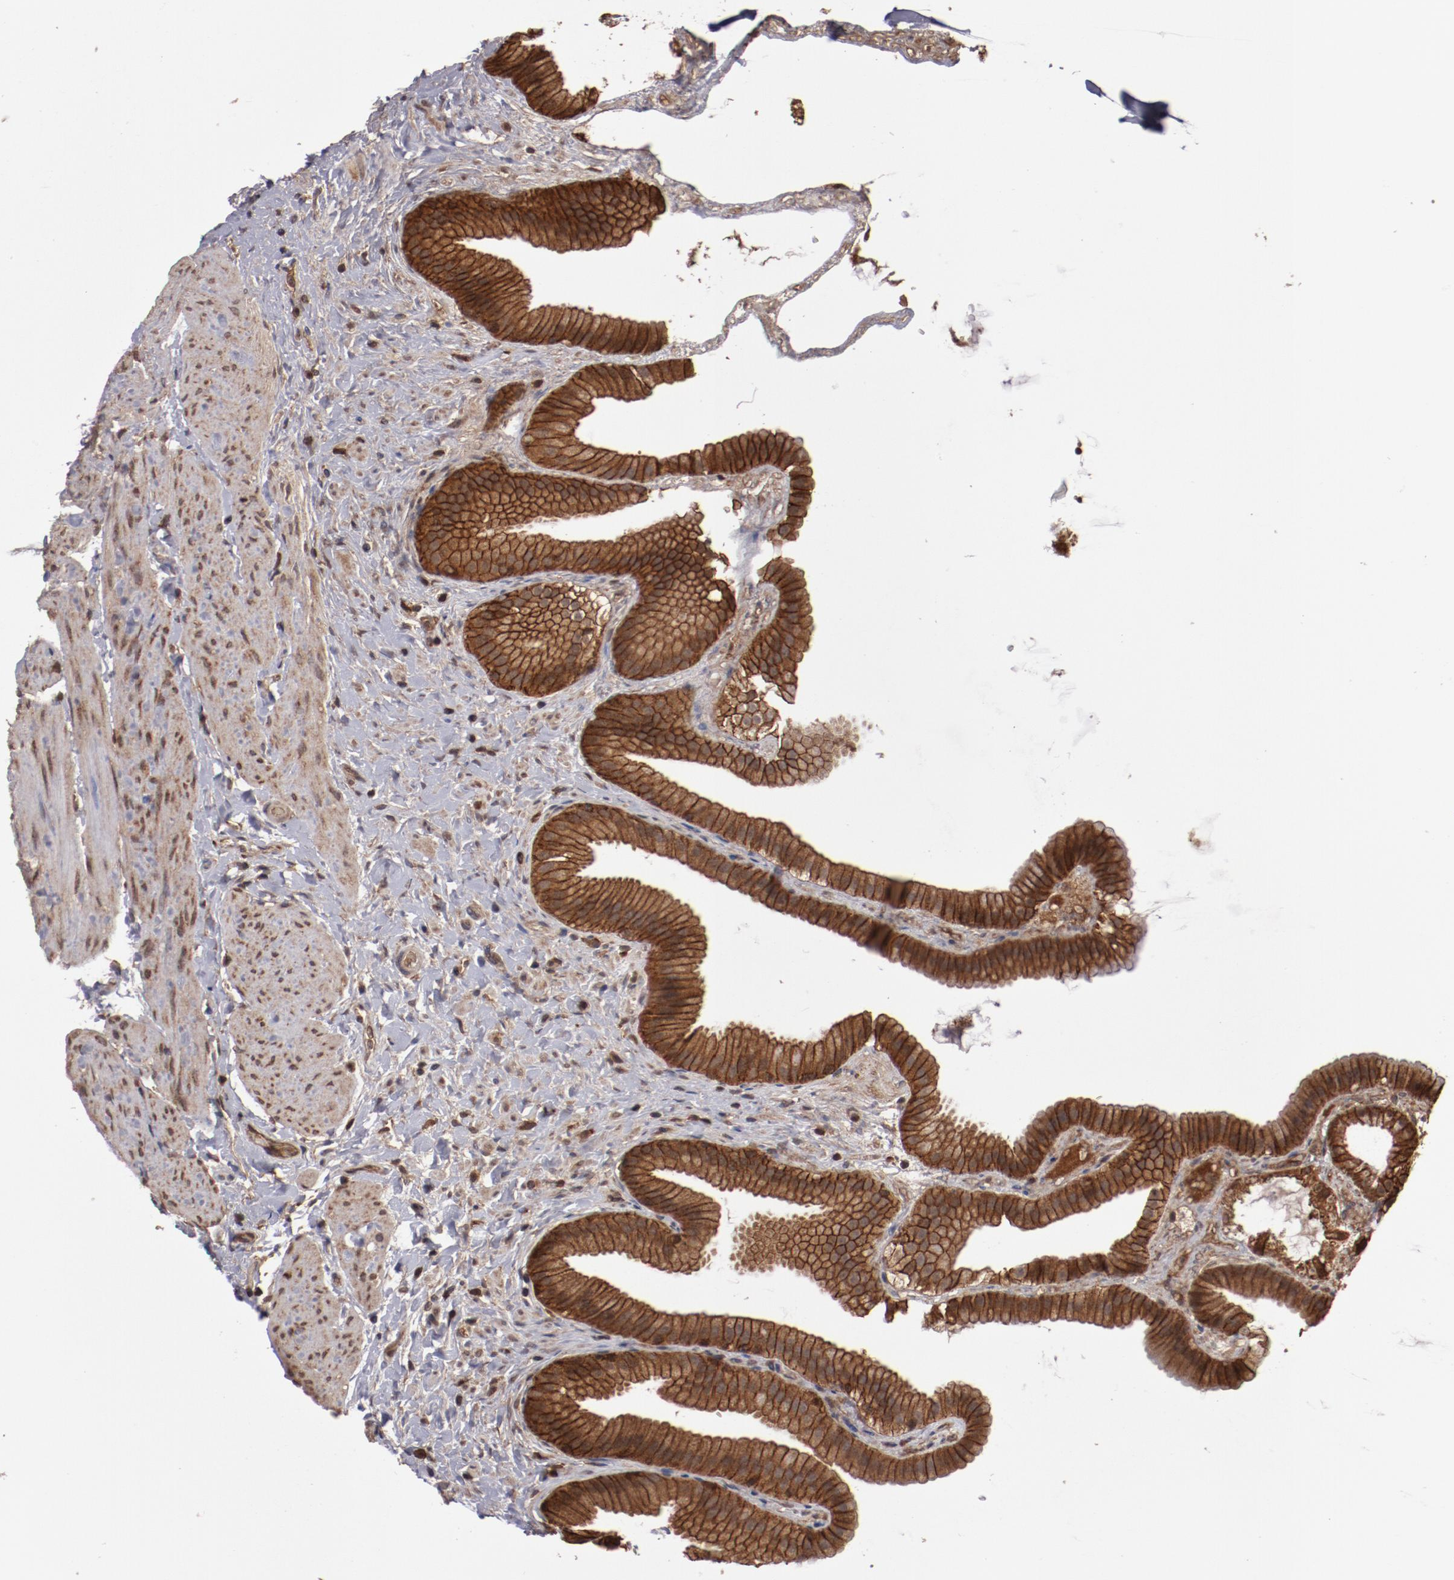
{"staining": {"intensity": "moderate", "quantity": ">75%", "location": "cytoplasmic/membranous"}, "tissue": "gallbladder", "cell_type": "Glandular cells", "image_type": "normal", "snomed": [{"axis": "morphology", "description": "Normal tissue, NOS"}, {"axis": "topography", "description": "Gallbladder"}], "caption": "Benign gallbladder displays moderate cytoplasmic/membranous positivity in about >75% of glandular cells.", "gene": "RPS6KA6", "patient": {"sex": "female", "age": 63}}